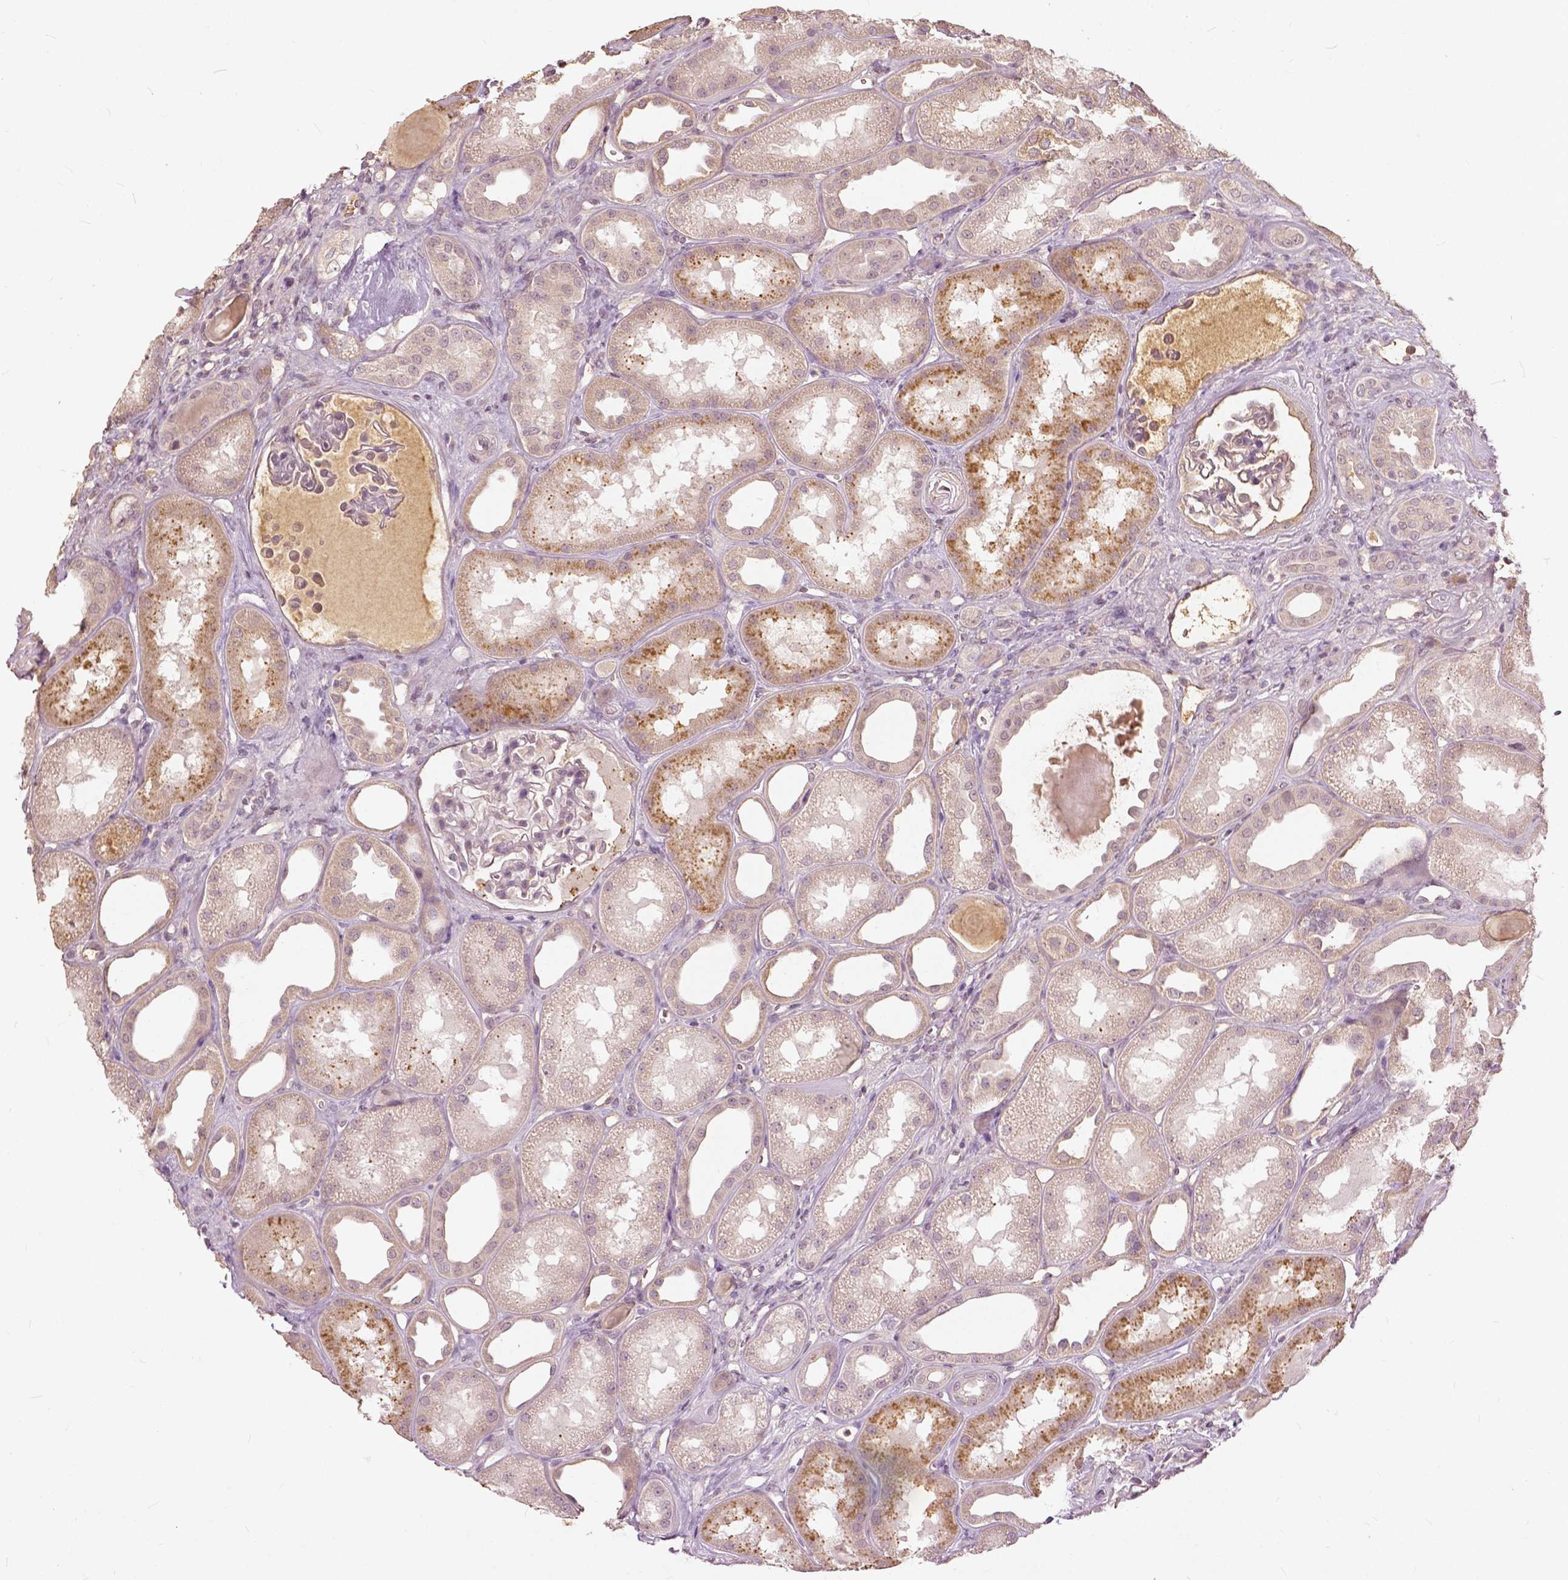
{"staining": {"intensity": "weak", "quantity": "<25%", "location": "cytoplasmic/membranous"}, "tissue": "kidney", "cell_type": "Cells in glomeruli", "image_type": "normal", "snomed": [{"axis": "morphology", "description": "Normal tissue, NOS"}, {"axis": "topography", "description": "Kidney"}], "caption": "IHC of benign kidney demonstrates no staining in cells in glomeruli. The staining was performed using DAB (3,3'-diaminobenzidine) to visualize the protein expression in brown, while the nuclei were stained in blue with hematoxylin (Magnification: 20x).", "gene": "ANGPTL4", "patient": {"sex": "male", "age": 61}}